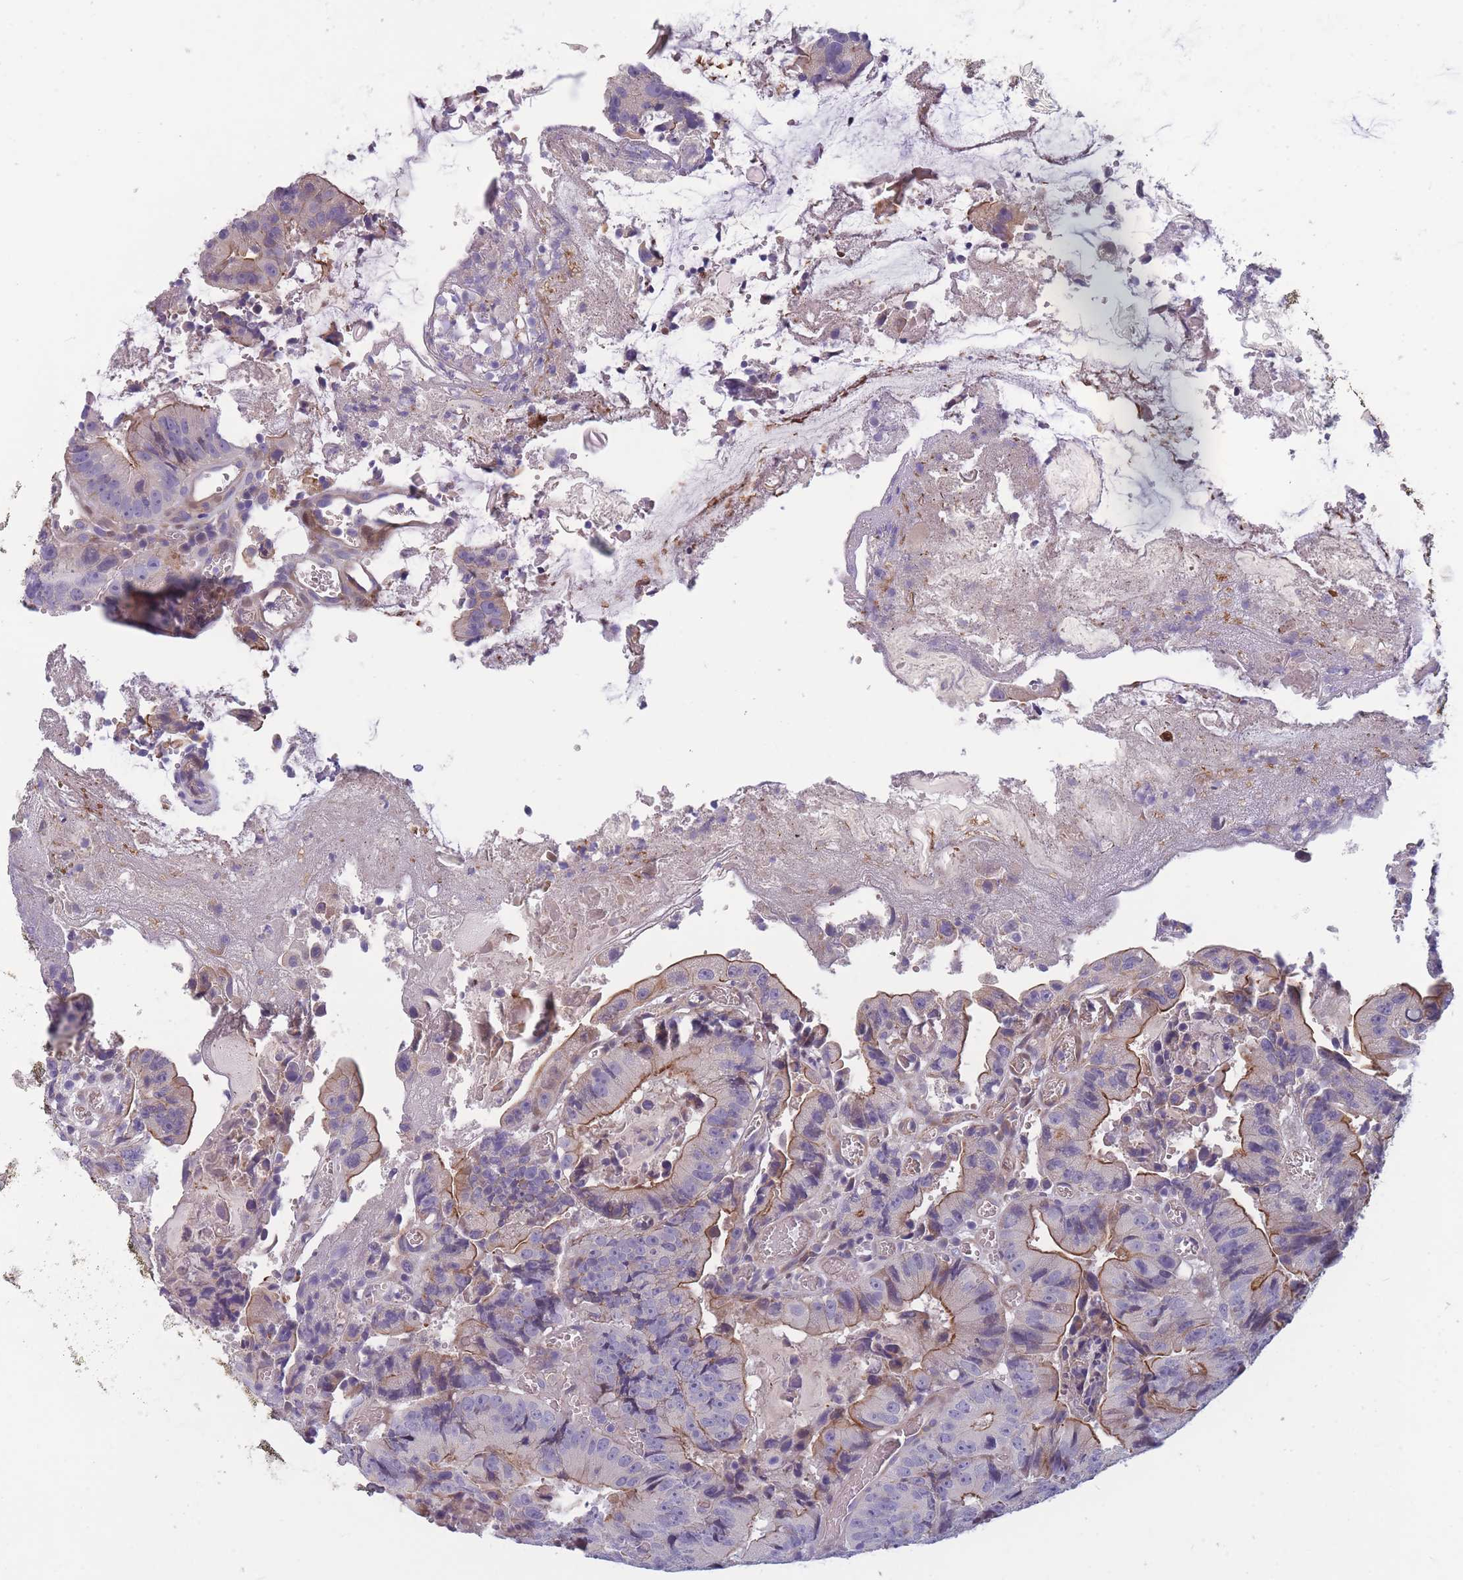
{"staining": {"intensity": "moderate", "quantity": "25%-75%", "location": "cytoplasmic/membranous"}, "tissue": "colorectal cancer", "cell_type": "Tumor cells", "image_type": "cancer", "snomed": [{"axis": "morphology", "description": "Adenocarcinoma, NOS"}, {"axis": "topography", "description": "Colon"}], "caption": "Human colorectal cancer (adenocarcinoma) stained with a protein marker displays moderate staining in tumor cells.", "gene": "FAM83F", "patient": {"sex": "female", "age": 86}}